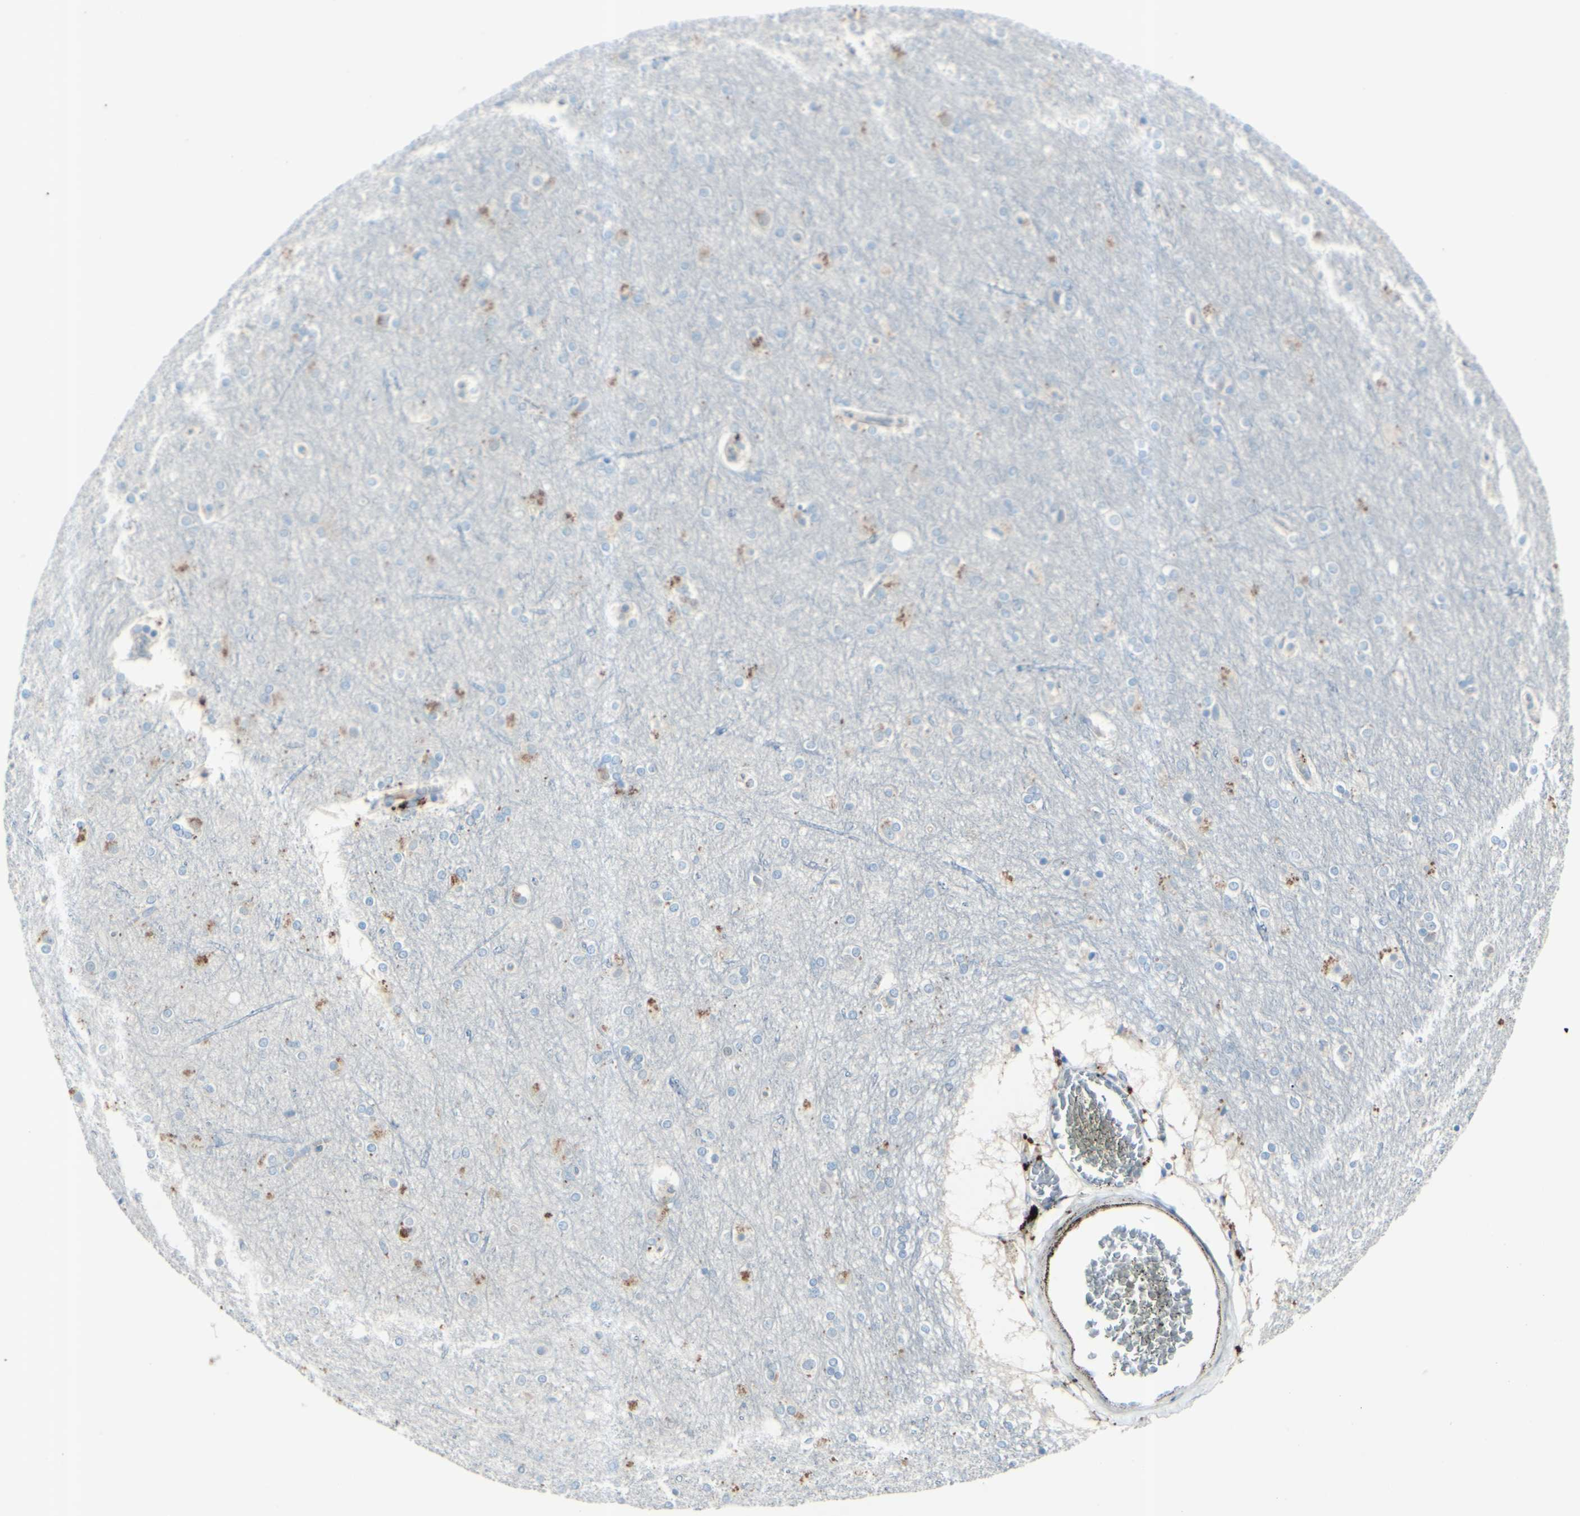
{"staining": {"intensity": "negative", "quantity": "none", "location": "none"}, "tissue": "cerebral cortex", "cell_type": "Endothelial cells", "image_type": "normal", "snomed": [{"axis": "morphology", "description": "Normal tissue, NOS"}, {"axis": "topography", "description": "Cerebral cortex"}], "caption": "Immunohistochemistry (IHC) photomicrograph of normal human cerebral cortex stained for a protein (brown), which exhibits no positivity in endothelial cells.", "gene": "B4GALT1", "patient": {"sex": "female", "age": 54}}